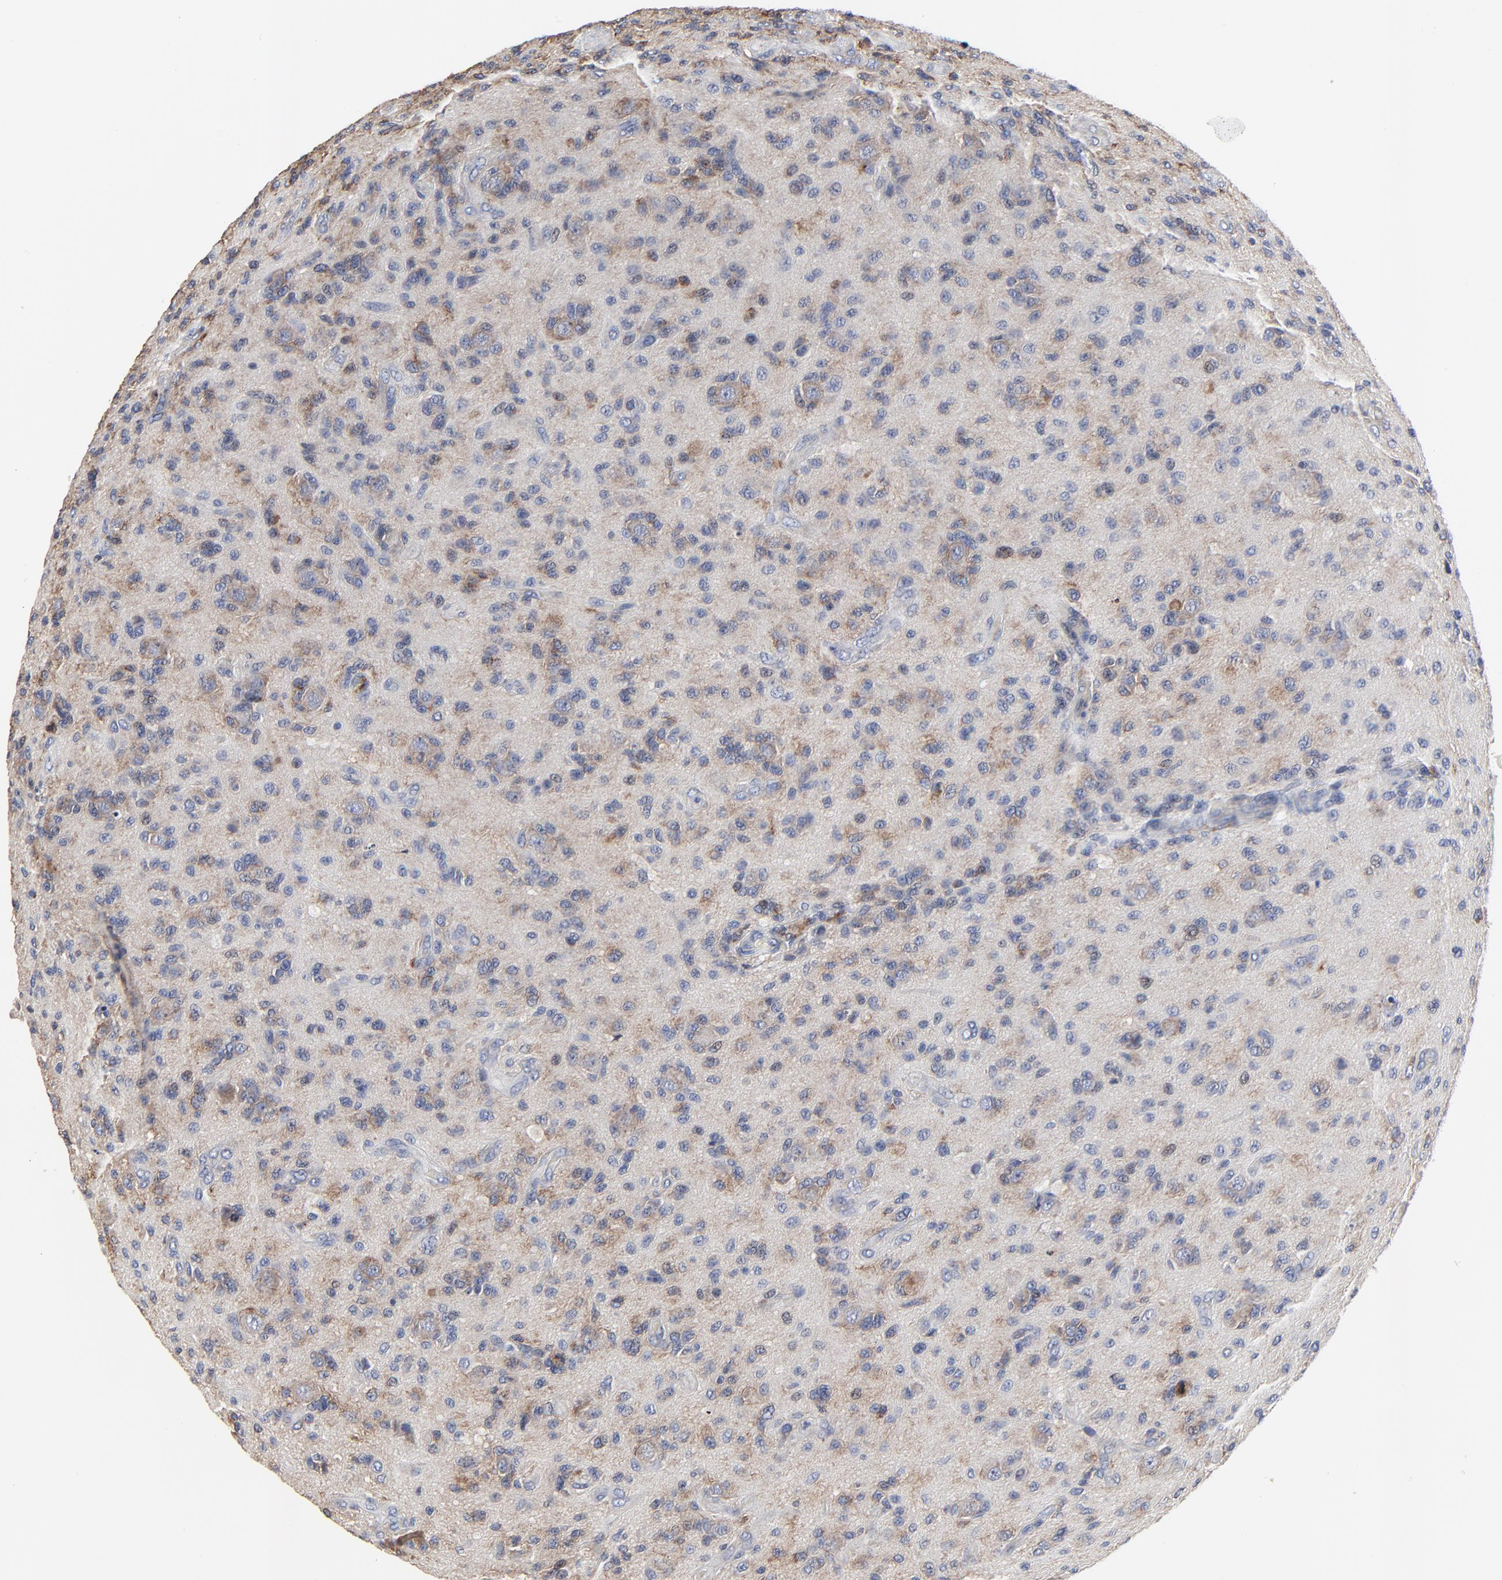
{"staining": {"intensity": "weak", "quantity": "25%-75%", "location": "cytoplasmic/membranous"}, "tissue": "glioma", "cell_type": "Tumor cells", "image_type": "cancer", "snomed": [{"axis": "morphology", "description": "Glioma, malignant, High grade"}, {"axis": "topography", "description": "Brain"}], "caption": "An image showing weak cytoplasmic/membranous staining in approximately 25%-75% of tumor cells in glioma, as visualized by brown immunohistochemical staining.", "gene": "NLGN3", "patient": {"sex": "male", "age": 36}}